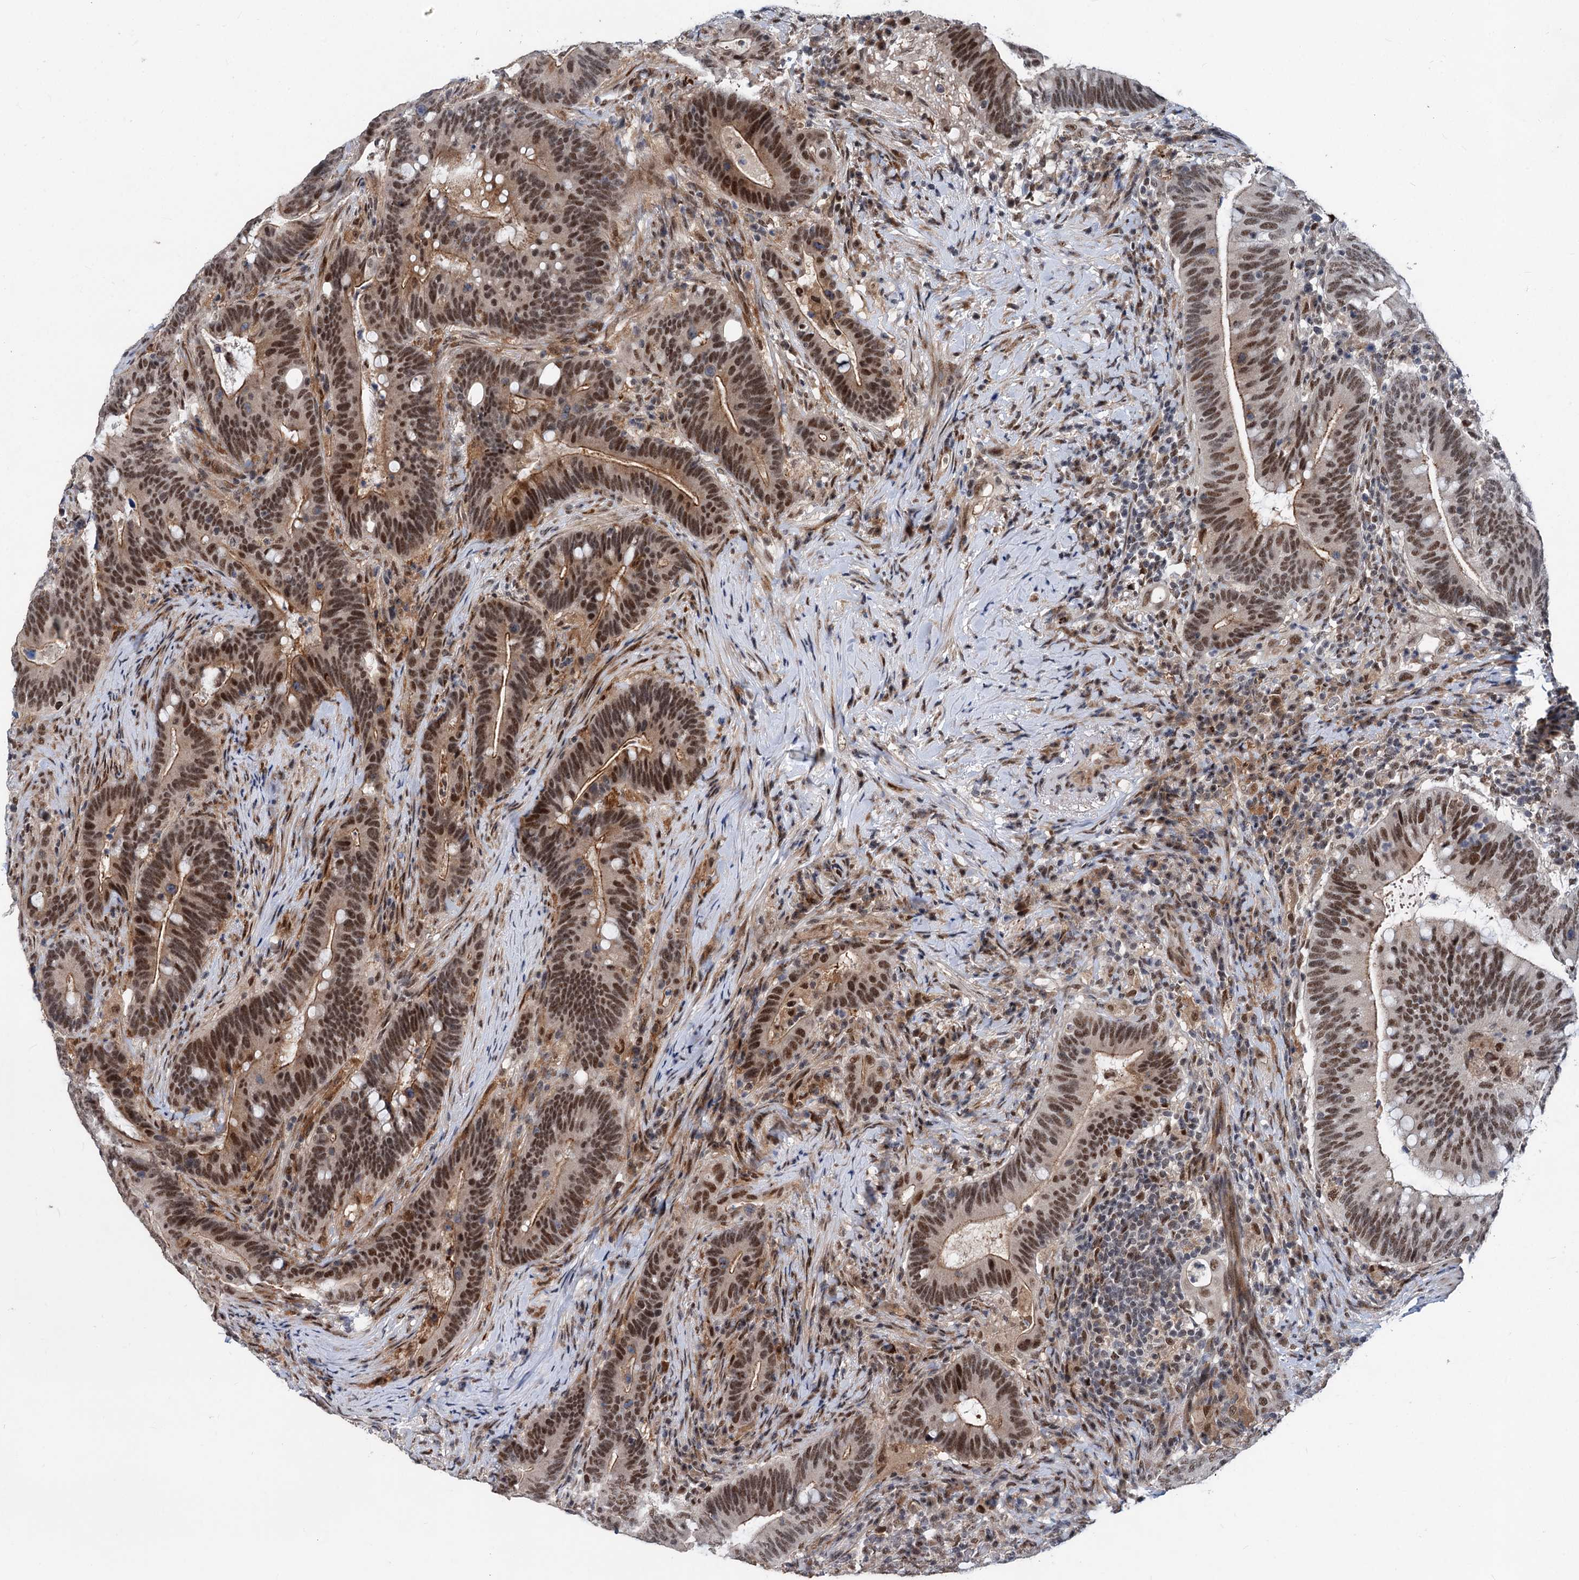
{"staining": {"intensity": "moderate", "quantity": ">75%", "location": "cytoplasmic/membranous,nuclear"}, "tissue": "colorectal cancer", "cell_type": "Tumor cells", "image_type": "cancer", "snomed": [{"axis": "morphology", "description": "Adenocarcinoma, NOS"}, {"axis": "topography", "description": "Colon"}], "caption": "Colorectal adenocarcinoma stained with a brown dye exhibits moderate cytoplasmic/membranous and nuclear positive positivity in about >75% of tumor cells.", "gene": "PHF8", "patient": {"sex": "female", "age": 66}}